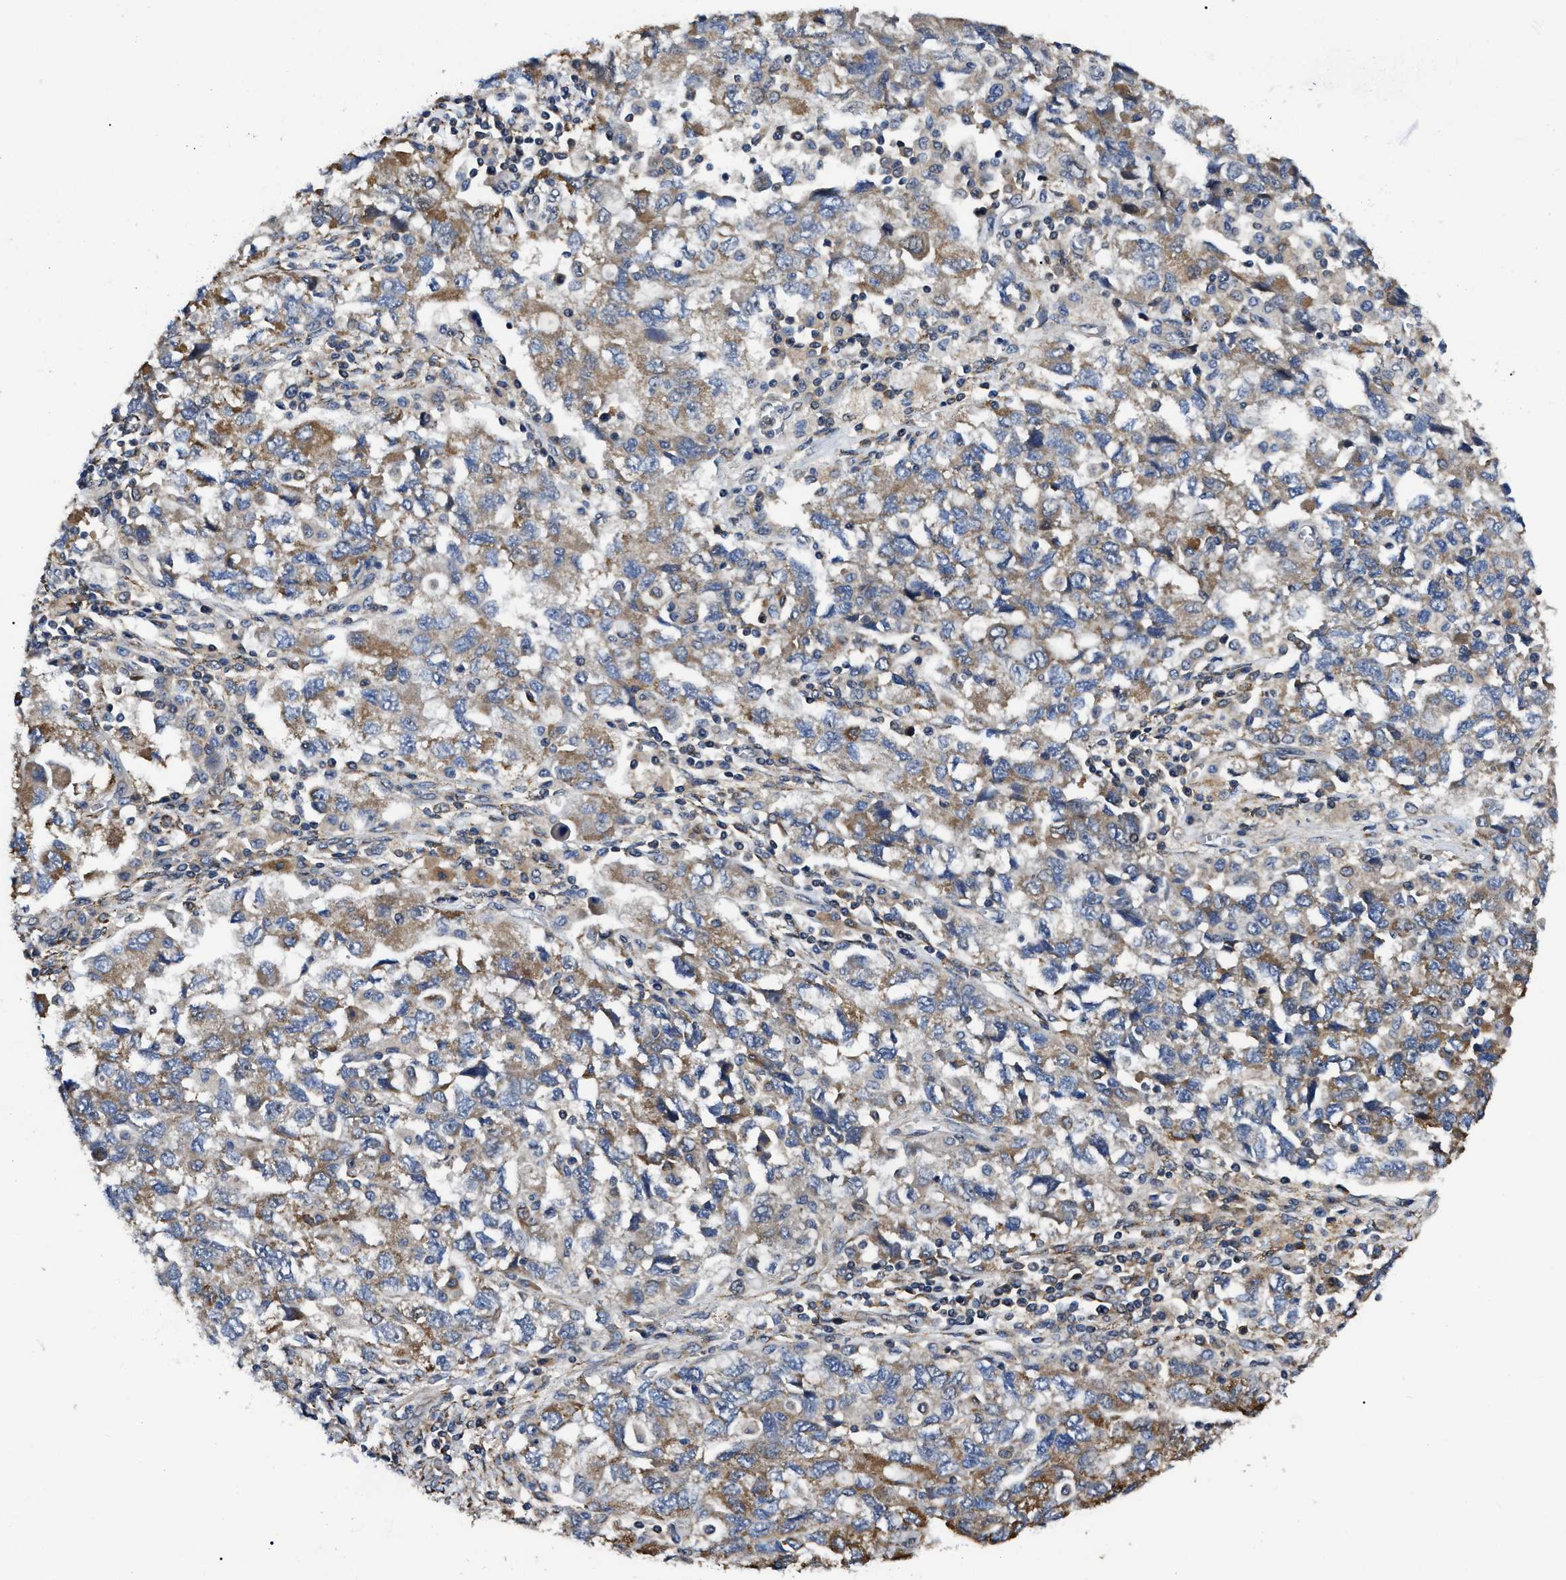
{"staining": {"intensity": "moderate", "quantity": ">75%", "location": "cytoplasmic/membranous"}, "tissue": "ovarian cancer", "cell_type": "Tumor cells", "image_type": "cancer", "snomed": [{"axis": "morphology", "description": "Carcinoma, NOS"}, {"axis": "morphology", "description": "Cystadenocarcinoma, serous, NOS"}, {"axis": "topography", "description": "Ovary"}], "caption": "Immunohistochemical staining of human serous cystadenocarcinoma (ovarian) demonstrates moderate cytoplasmic/membranous protein expression in approximately >75% of tumor cells. Using DAB (3,3'-diaminobenzidine) (brown) and hematoxylin (blue) stains, captured at high magnification using brightfield microscopy.", "gene": "GET4", "patient": {"sex": "female", "age": 69}}